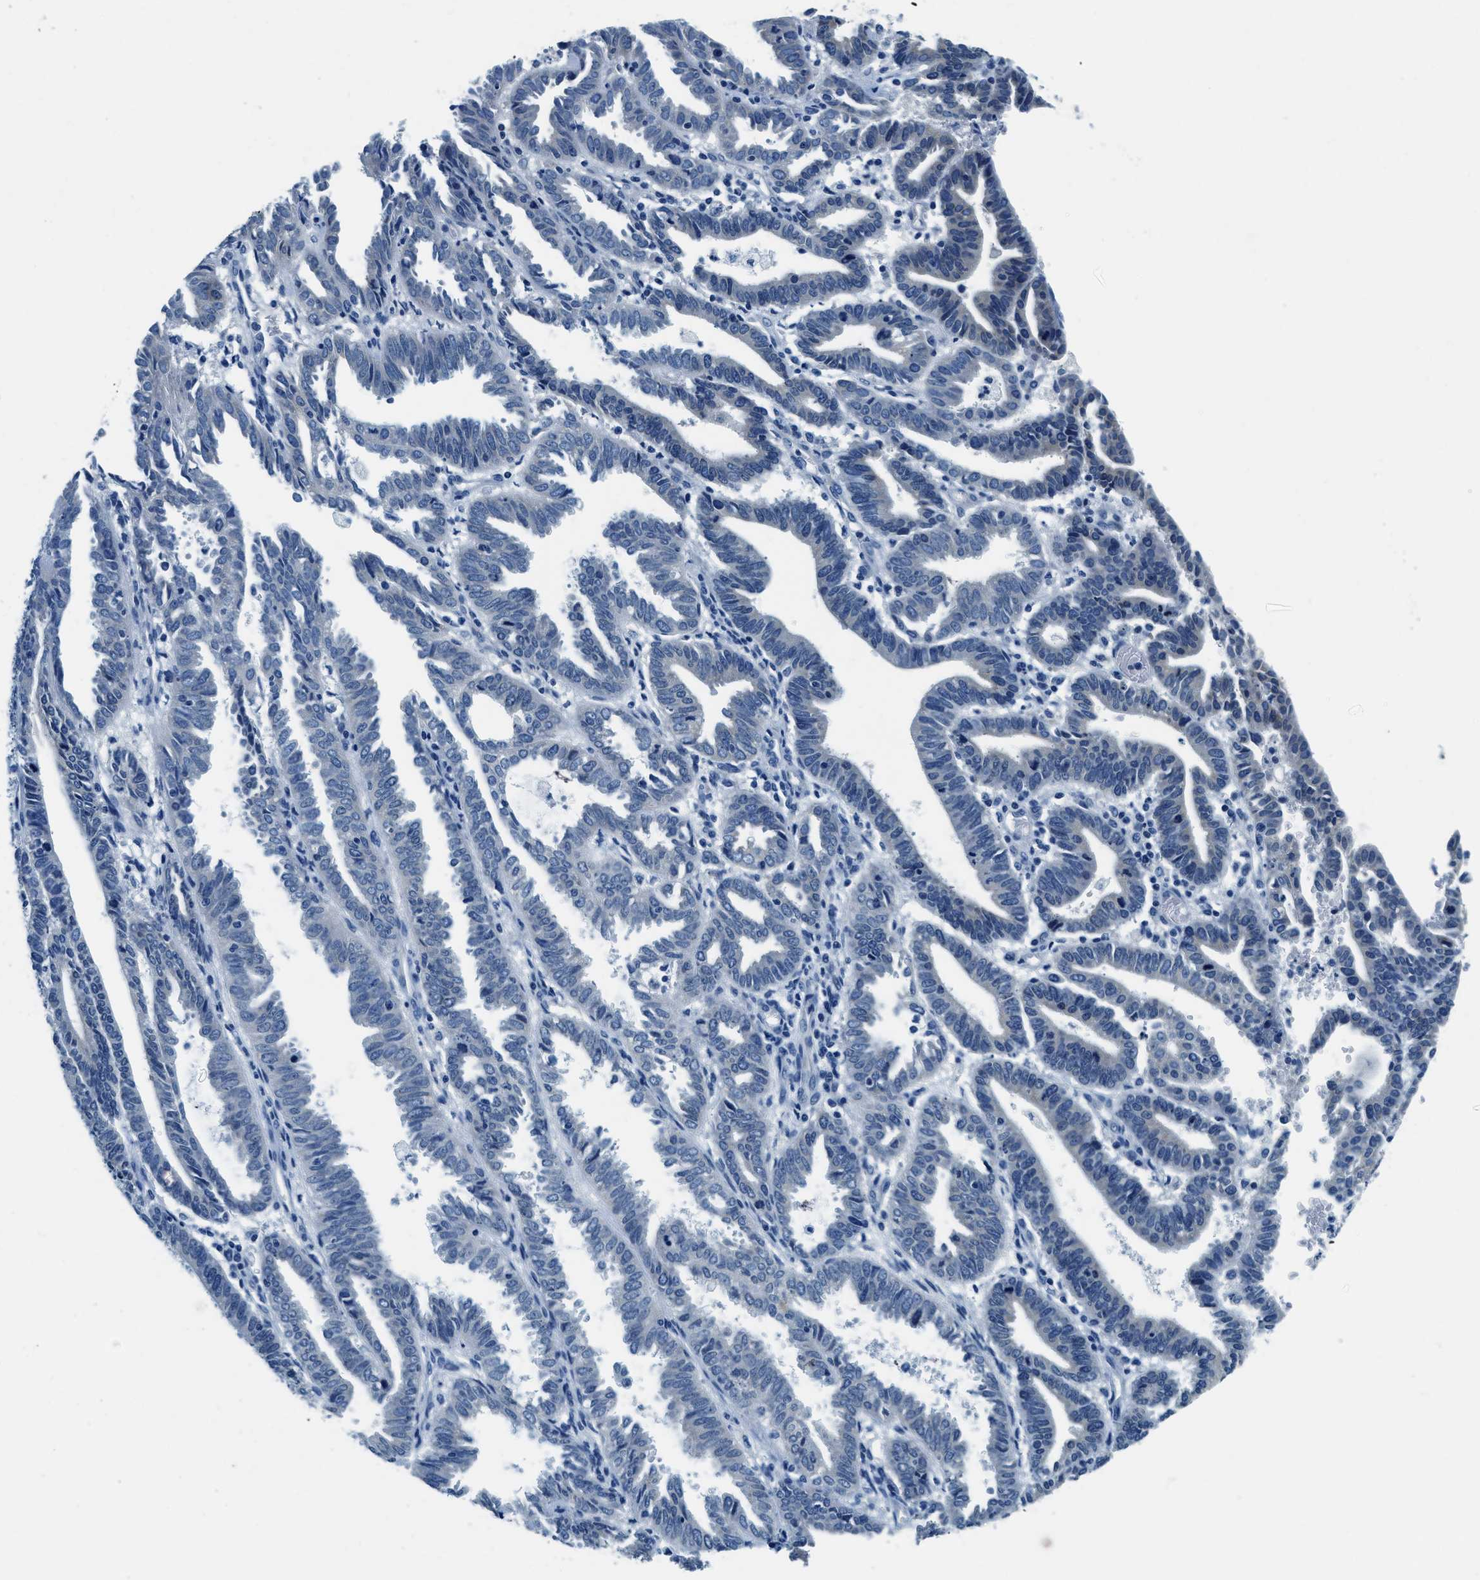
{"staining": {"intensity": "negative", "quantity": "none", "location": "none"}, "tissue": "endometrial cancer", "cell_type": "Tumor cells", "image_type": "cancer", "snomed": [{"axis": "morphology", "description": "Adenocarcinoma, NOS"}, {"axis": "topography", "description": "Uterus"}], "caption": "A micrograph of endometrial adenocarcinoma stained for a protein demonstrates no brown staining in tumor cells.", "gene": "UBAC2", "patient": {"sex": "female", "age": 83}}